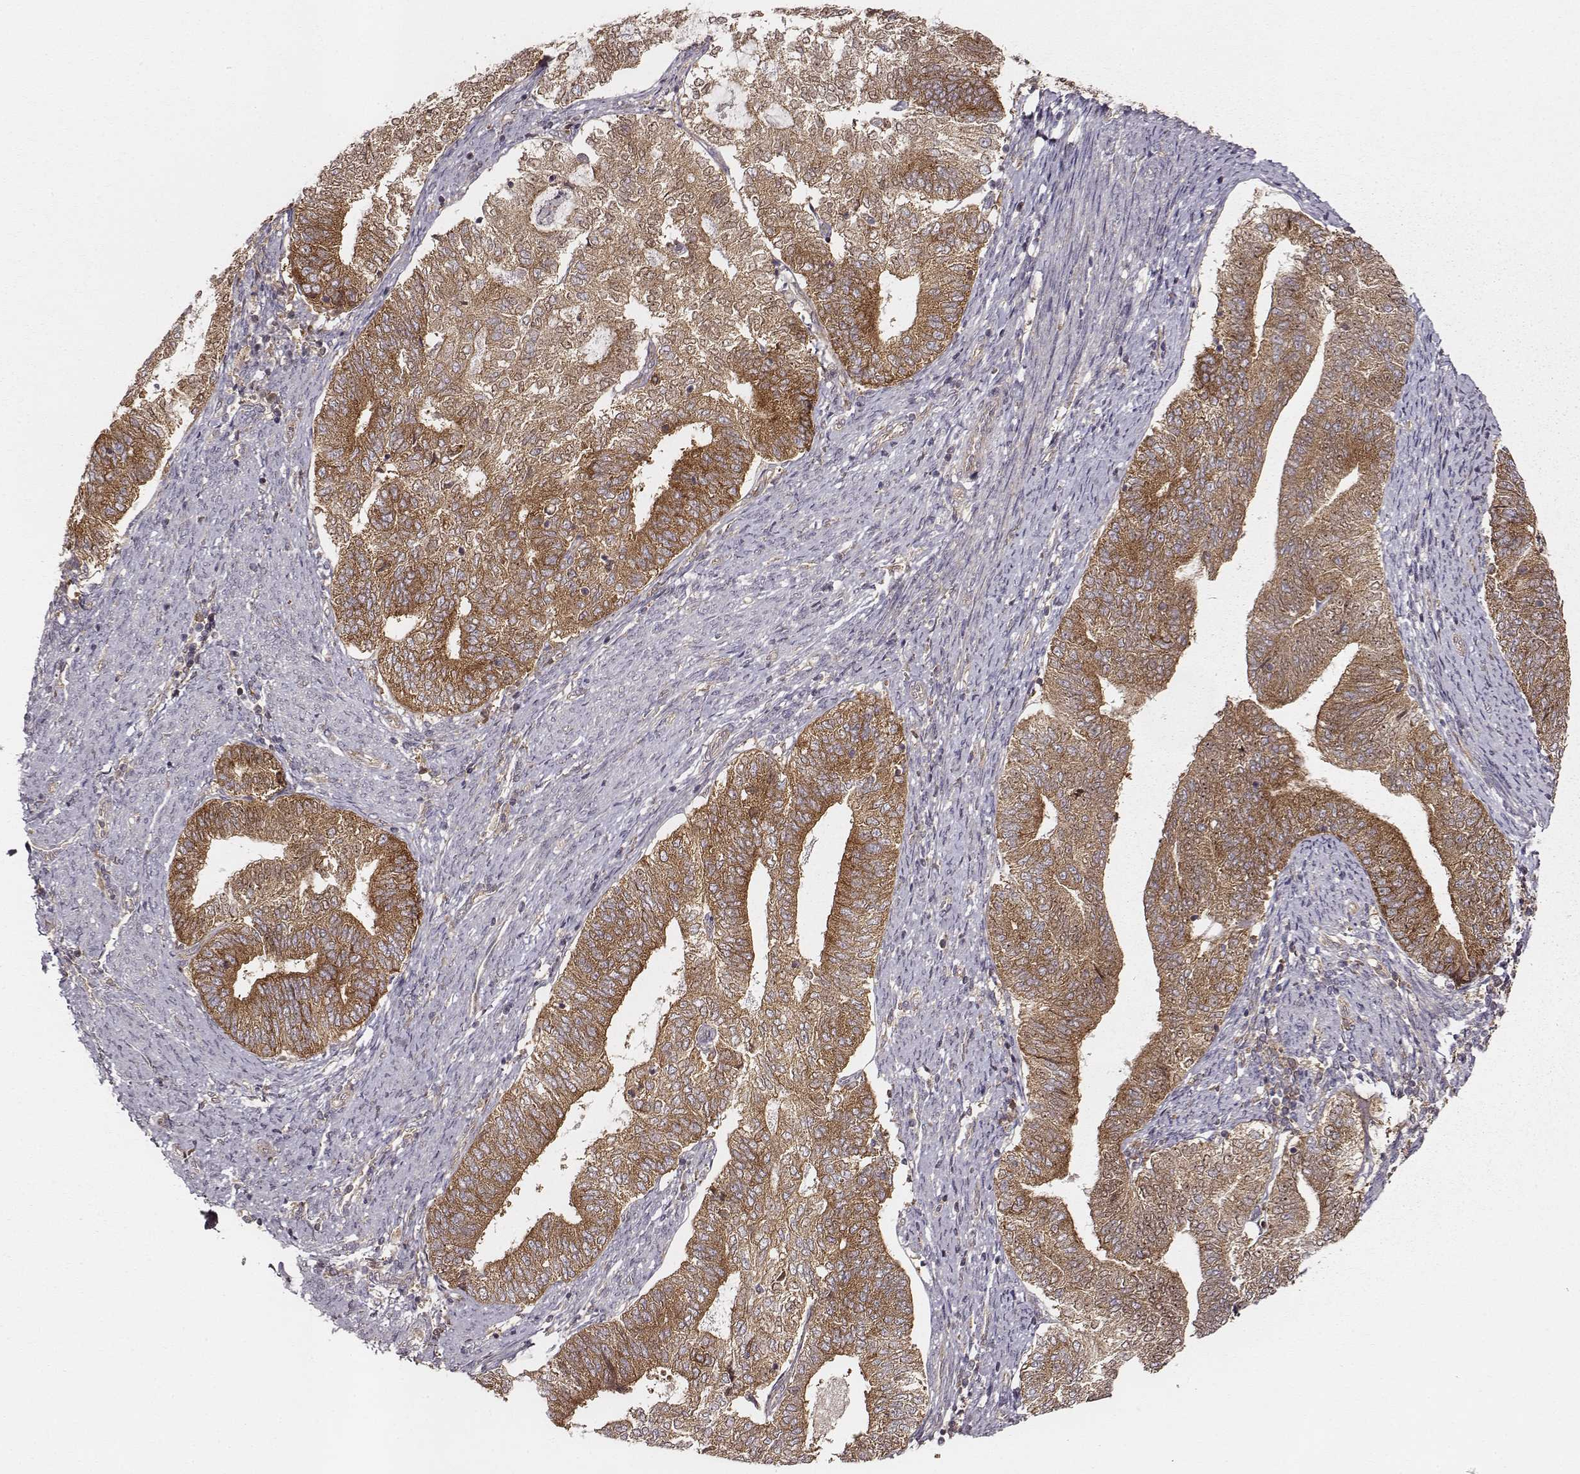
{"staining": {"intensity": "moderate", "quantity": ">75%", "location": "cytoplasmic/membranous"}, "tissue": "endometrial cancer", "cell_type": "Tumor cells", "image_type": "cancer", "snomed": [{"axis": "morphology", "description": "Adenocarcinoma, NOS"}, {"axis": "topography", "description": "Endometrium"}], "caption": "A brown stain labels moderate cytoplasmic/membranous expression of a protein in endometrial cancer tumor cells.", "gene": "VPS26A", "patient": {"sex": "female", "age": 65}}